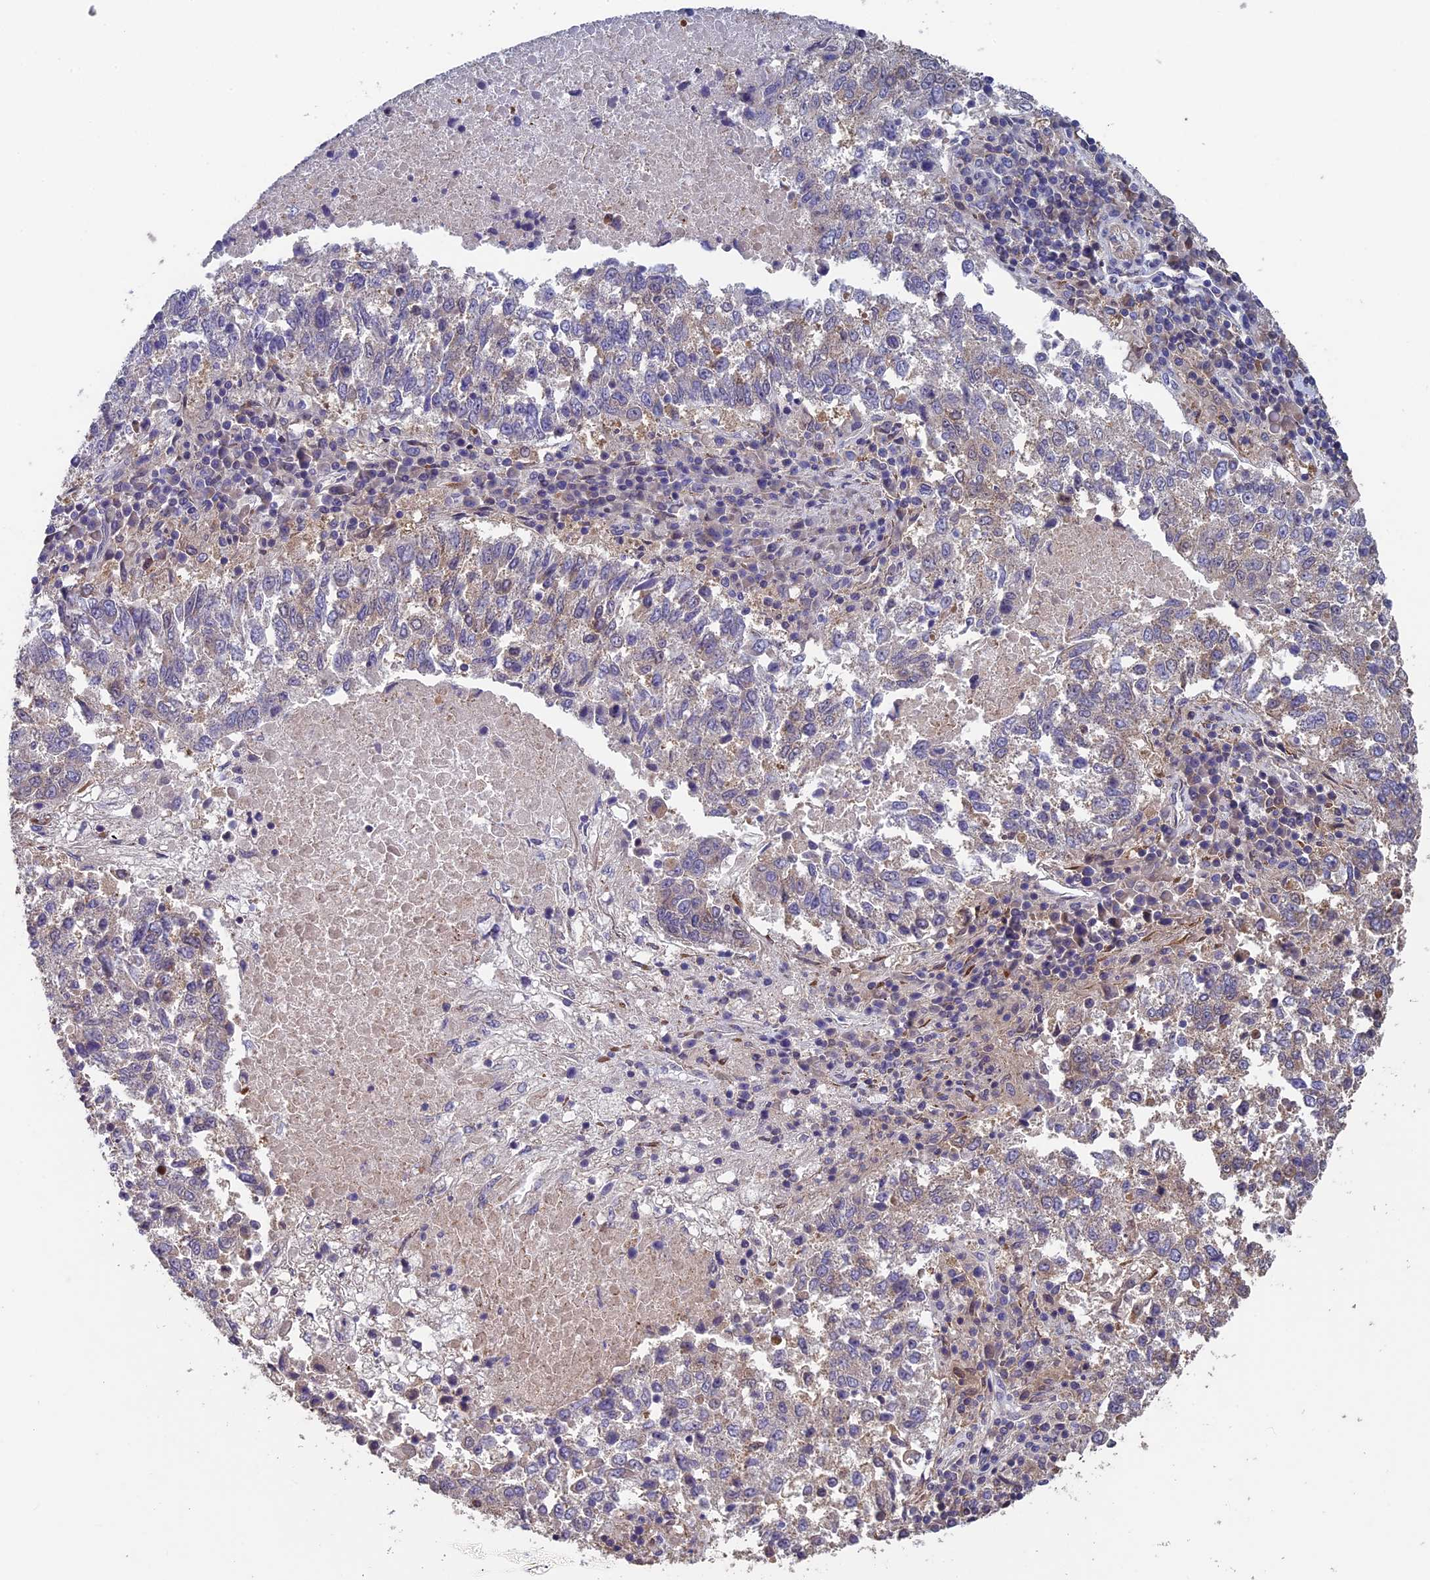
{"staining": {"intensity": "weak", "quantity": "<25%", "location": "cytoplasmic/membranous"}, "tissue": "lung cancer", "cell_type": "Tumor cells", "image_type": "cancer", "snomed": [{"axis": "morphology", "description": "Squamous cell carcinoma, NOS"}, {"axis": "topography", "description": "Lung"}], "caption": "Protein analysis of squamous cell carcinoma (lung) shows no significant staining in tumor cells. Nuclei are stained in blue.", "gene": "LCMT1", "patient": {"sex": "male", "age": 73}}